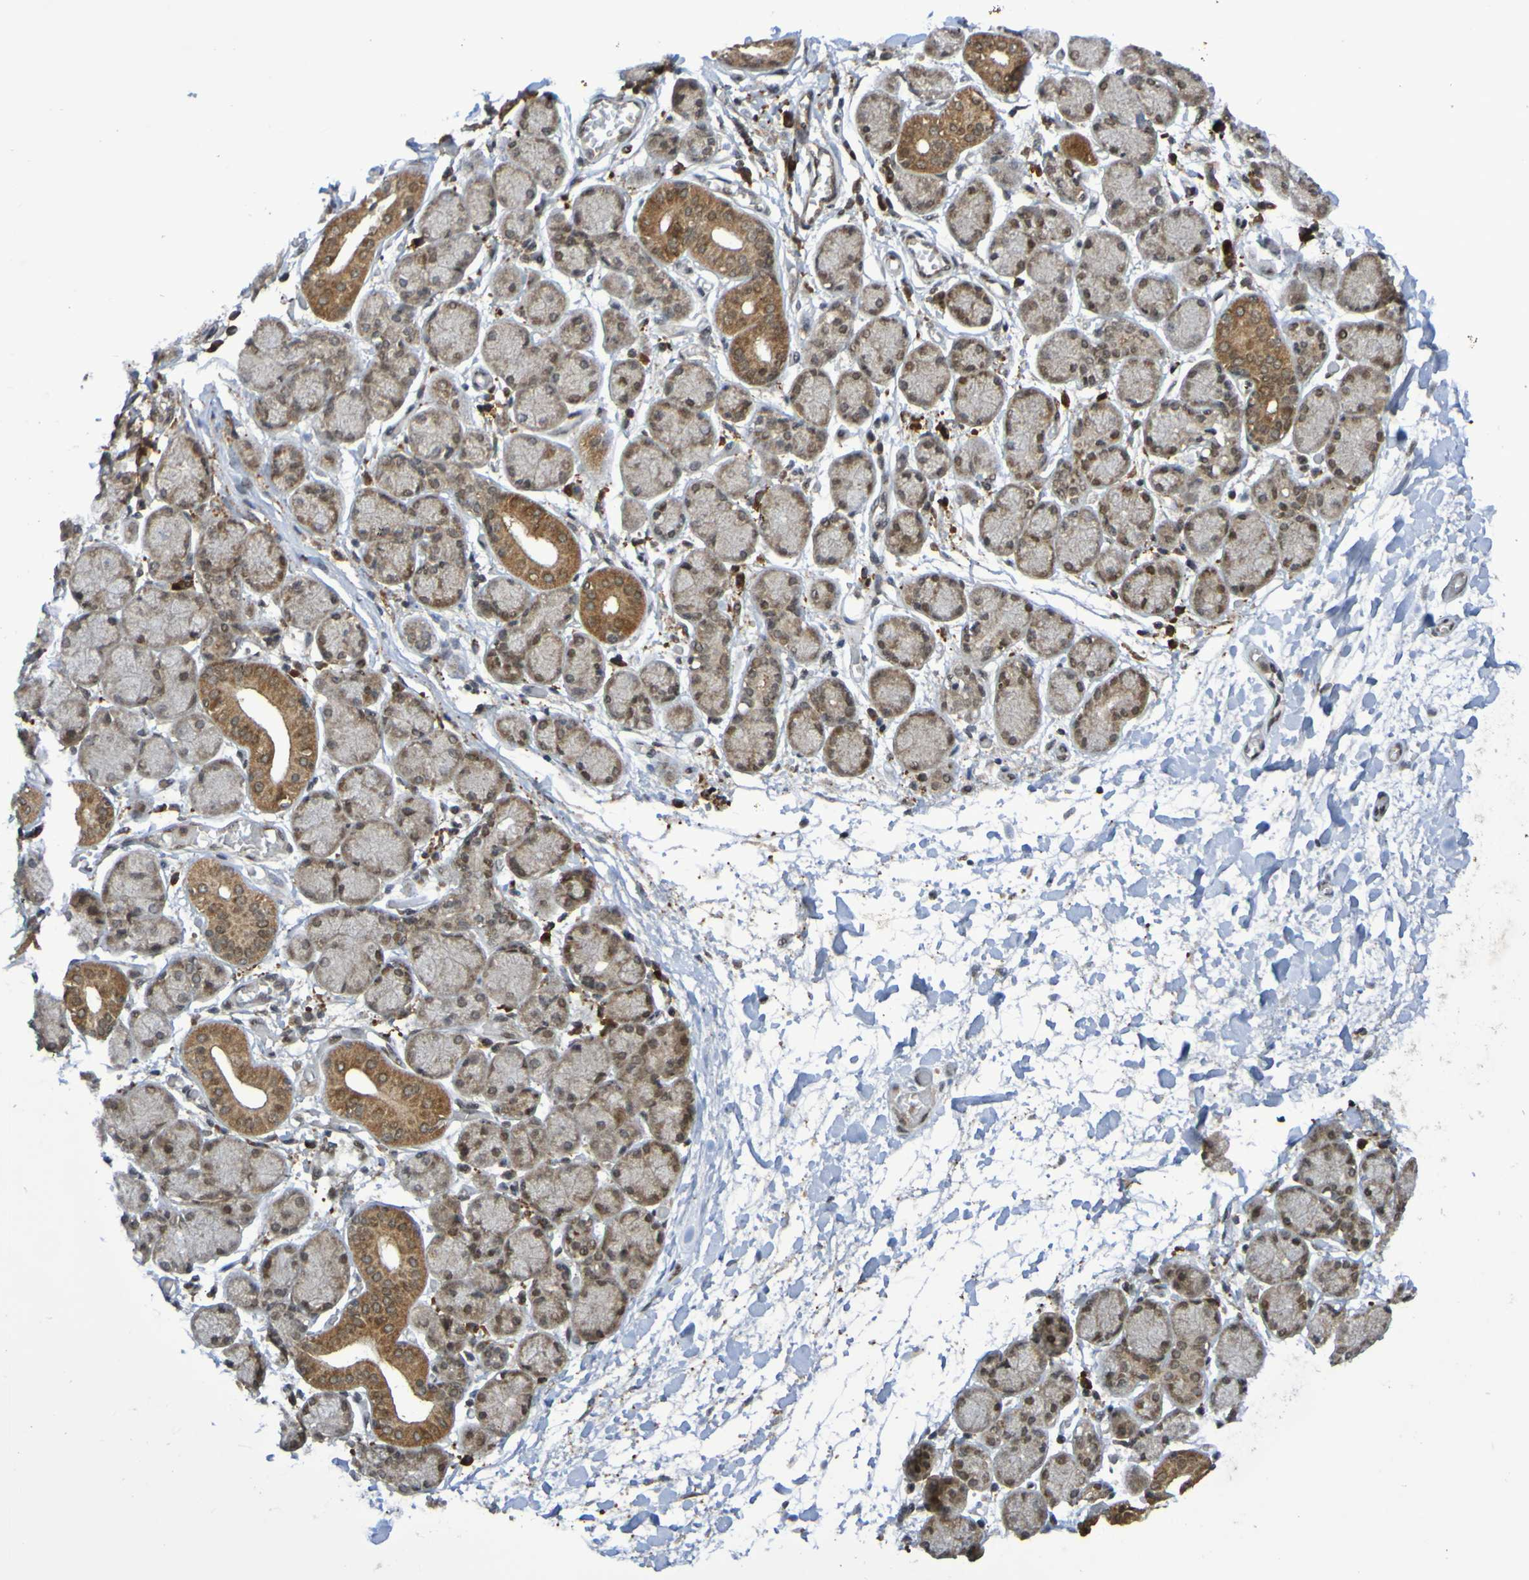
{"staining": {"intensity": "moderate", "quantity": ">75%", "location": "cytoplasmic/membranous"}, "tissue": "salivary gland", "cell_type": "Glandular cells", "image_type": "normal", "snomed": [{"axis": "morphology", "description": "Normal tissue, NOS"}, {"axis": "topography", "description": "Salivary gland"}], "caption": "Immunohistochemistry (DAB) staining of unremarkable human salivary gland exhibits moderate cytoplasmic/membranous protein positivity in about >75% of glandular cells. The protein of interest is shown in brown color, while the nuclei are stained blue.", "gene": "ITLN1", "patient": {"sex": "female", "age": 24}}